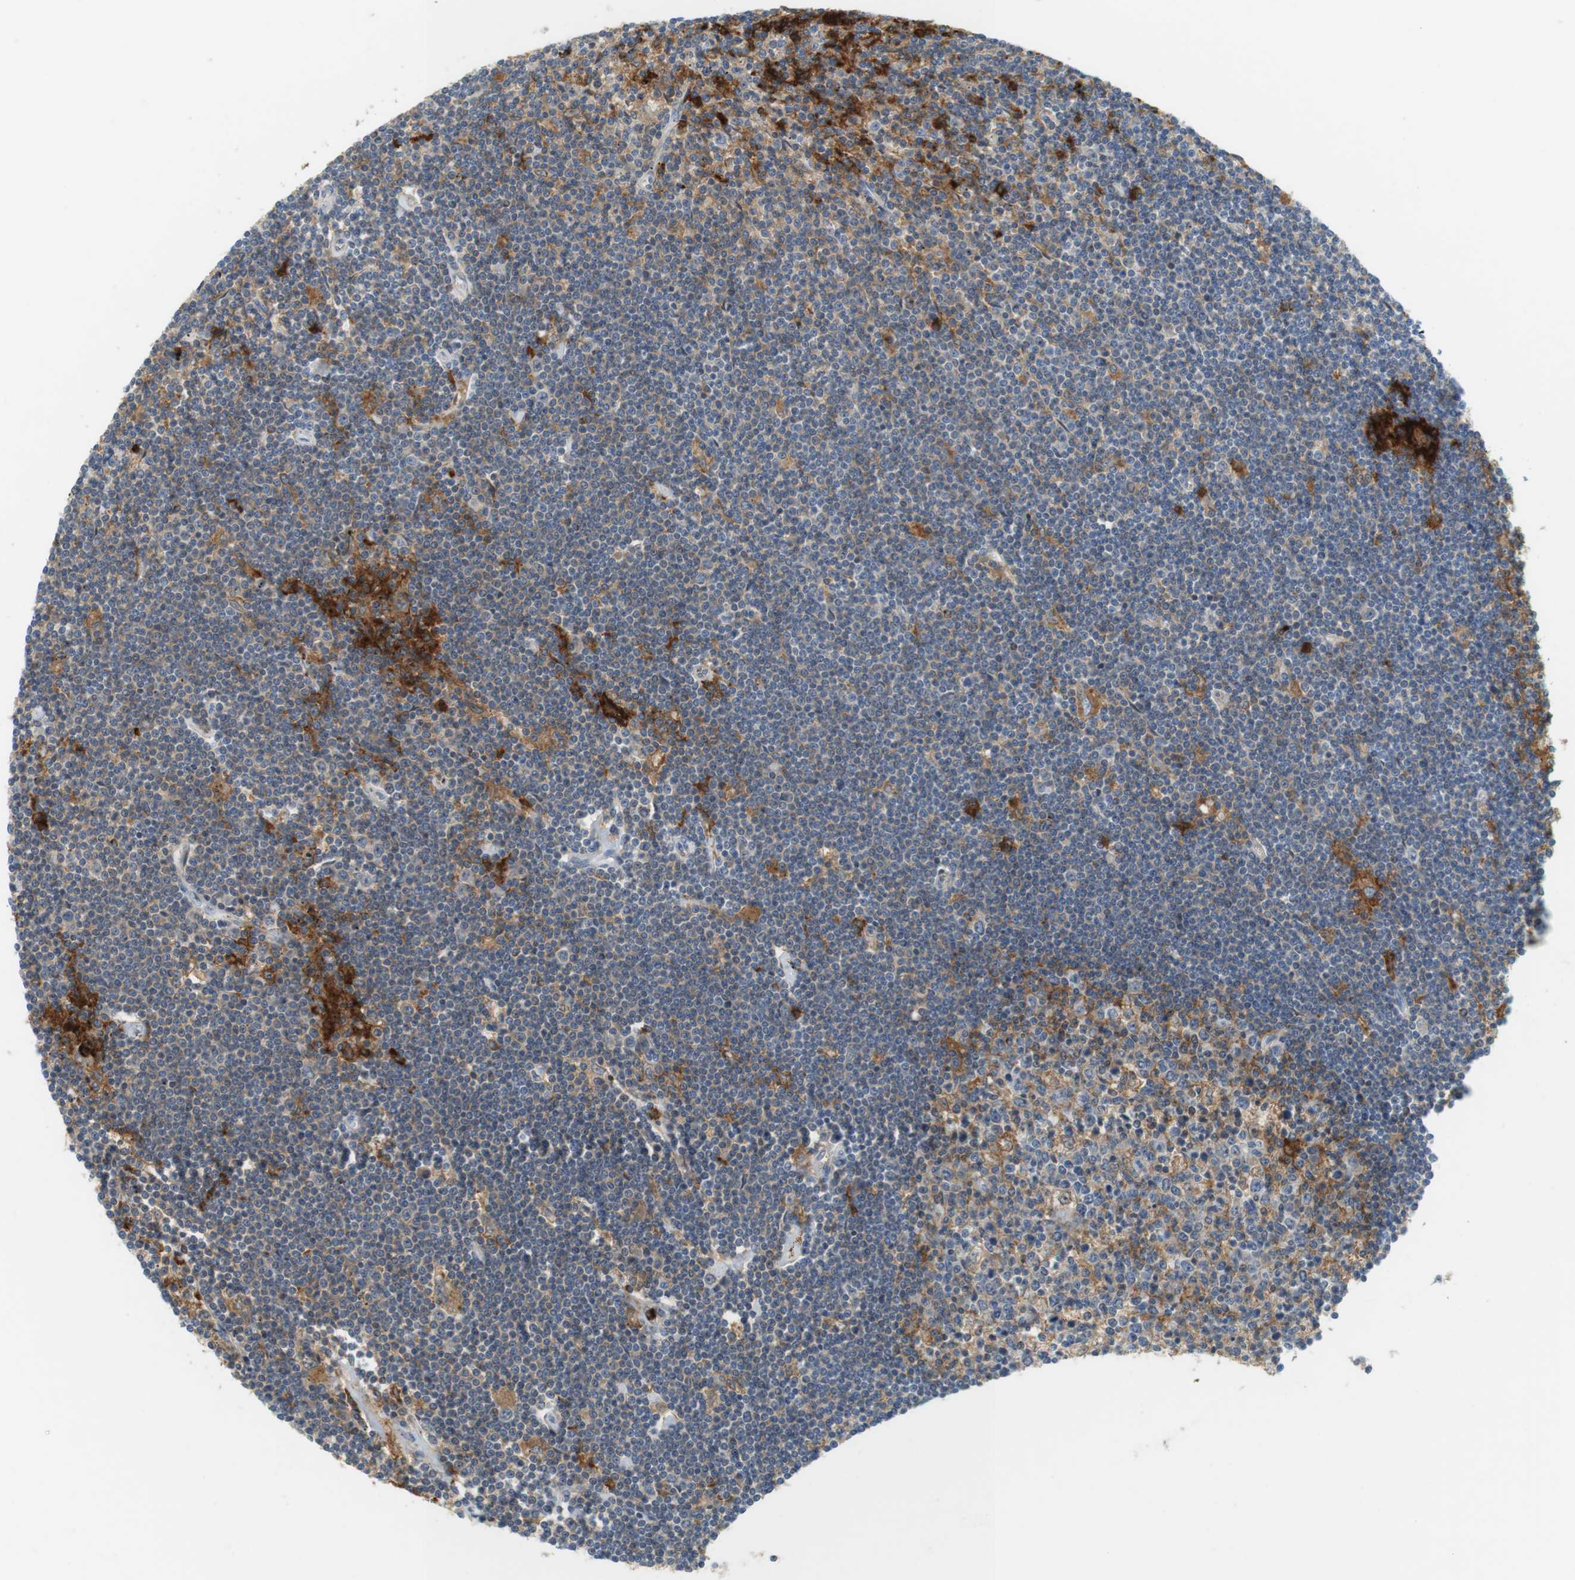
{"staining": {"intensity": "moderate", "quantity": "<25%", "location": "cytoplasmic/membranous"}, "tissue": "lymphoma", "cell_type": "Tumor cells", "image_type": "cancer", "snomed": [{"axis": "morphology", "description": "Malignant lymphoma, non-Hodgkin's type, Low grade"}, {"axis": "topography", "description": "Spleen"}], "caption": "Human lymphoma stained with a protein marker reveals moderate staining in tumor cells.", "gene": "SIRPA", "patient": {"sex": "male", "age": 76}}